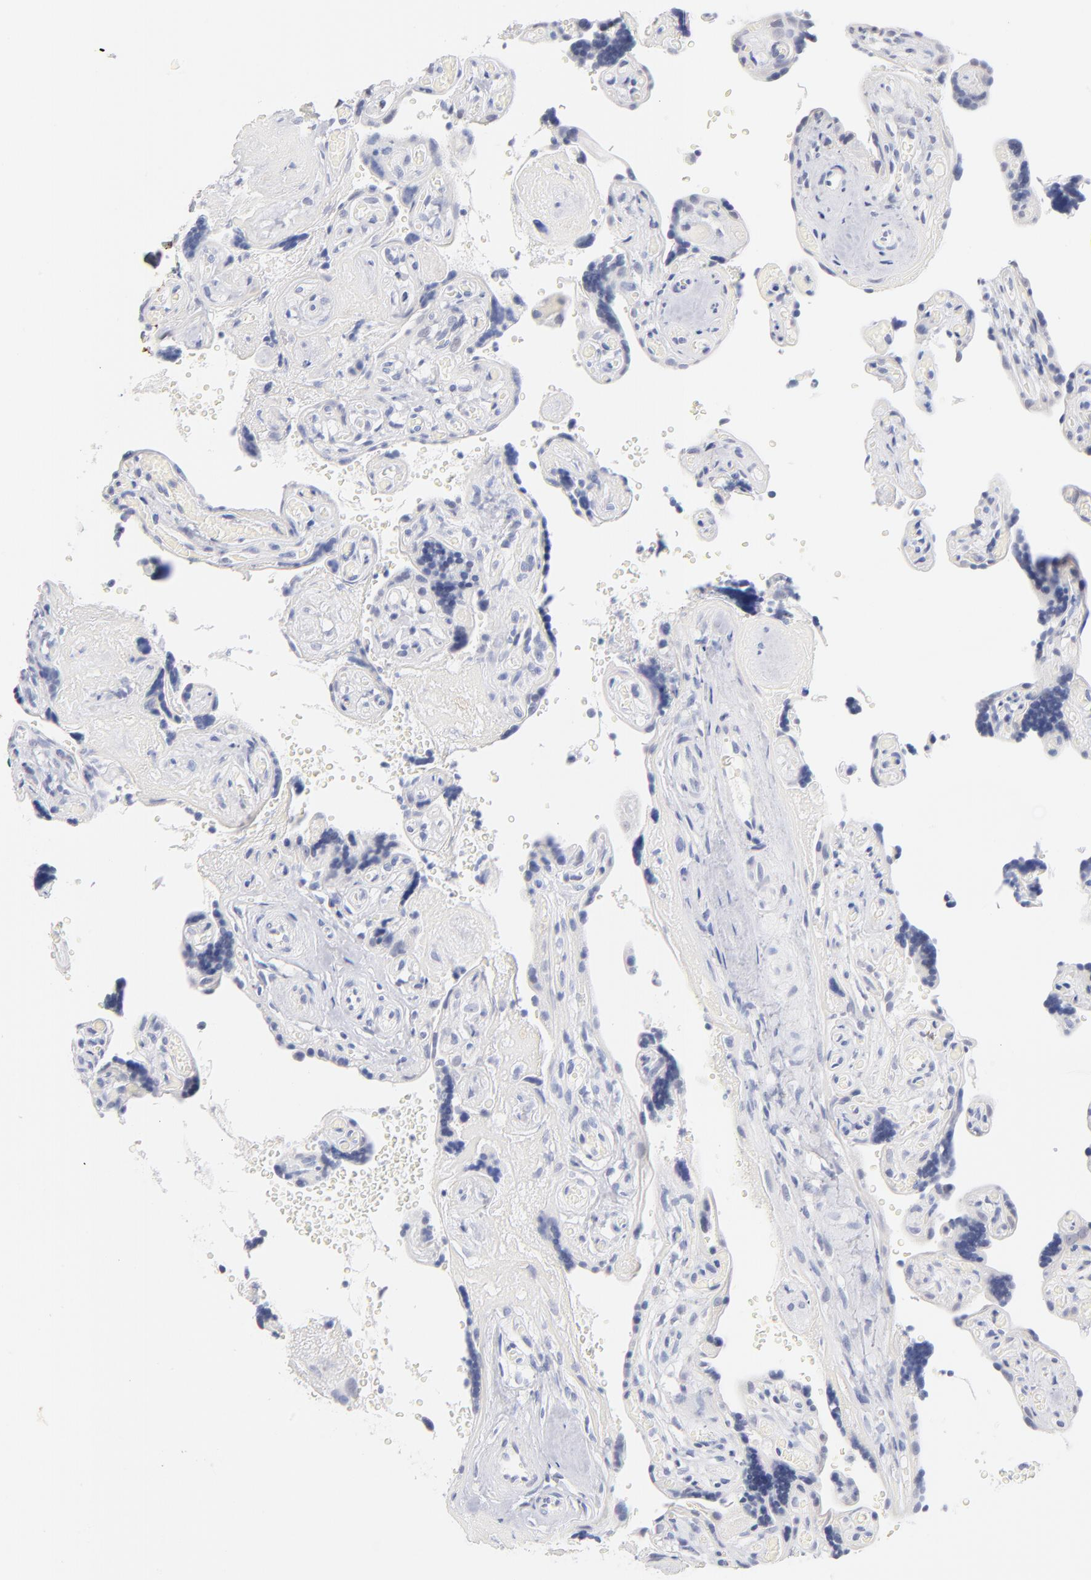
{"staining": {"intensity": "negative", "quantity": "none", "location": "none"}, "tissue": "placenta", "cell_type": "Decidual cells", "image_type": "normal", "snomed": [{"axis": "morphology", "description": "Normal tissue, NOS"}, {"axis": "topography", "description": "Placenta"}], "caption": "Micrograph shows no protein expression in decidual cells of benign placenta.", "gene": "KHNYN", "patient": {"sex": "female", "age": 30}}